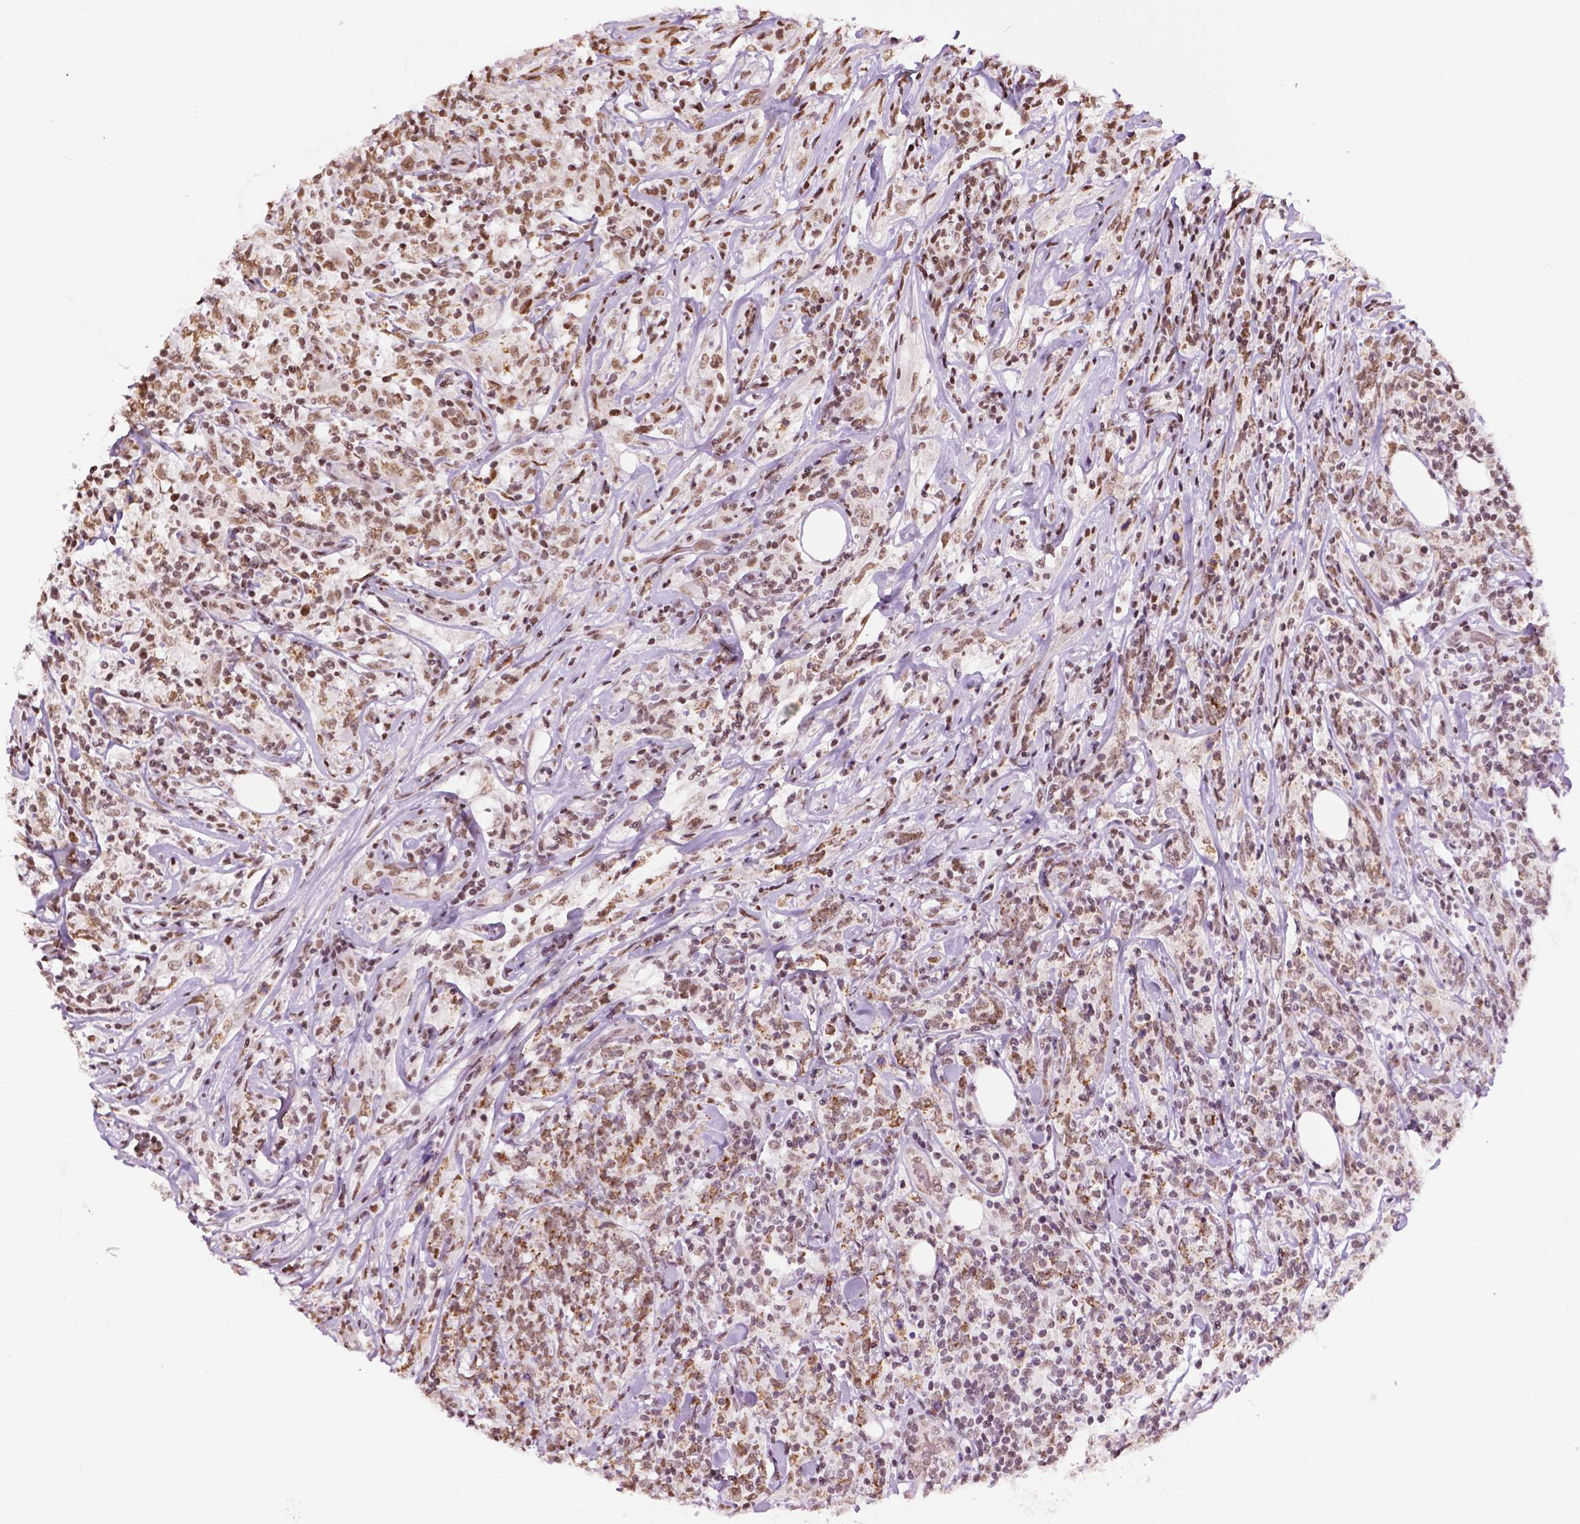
{"staining": {"intensity": "moderate", "quantity": ">75%", "location": "nuclear"}, "tissue": "lymphoma", "cell_type": "Tumor cells", "image_type": "cancer", "snomed": [{"axis": "morphology", "description": "Malignant lymphoma, non-Hodgkin's type, High grade"}, {"axis": "topography", "description": "Lymph node"}], "caption": "Human lymphoma stained with a brown dye reveals moderate nuclear positive staining in approximately >75% of tumor cells.", "gene": "COL23A1", "patient": {"sex": "female", "age": 84}}